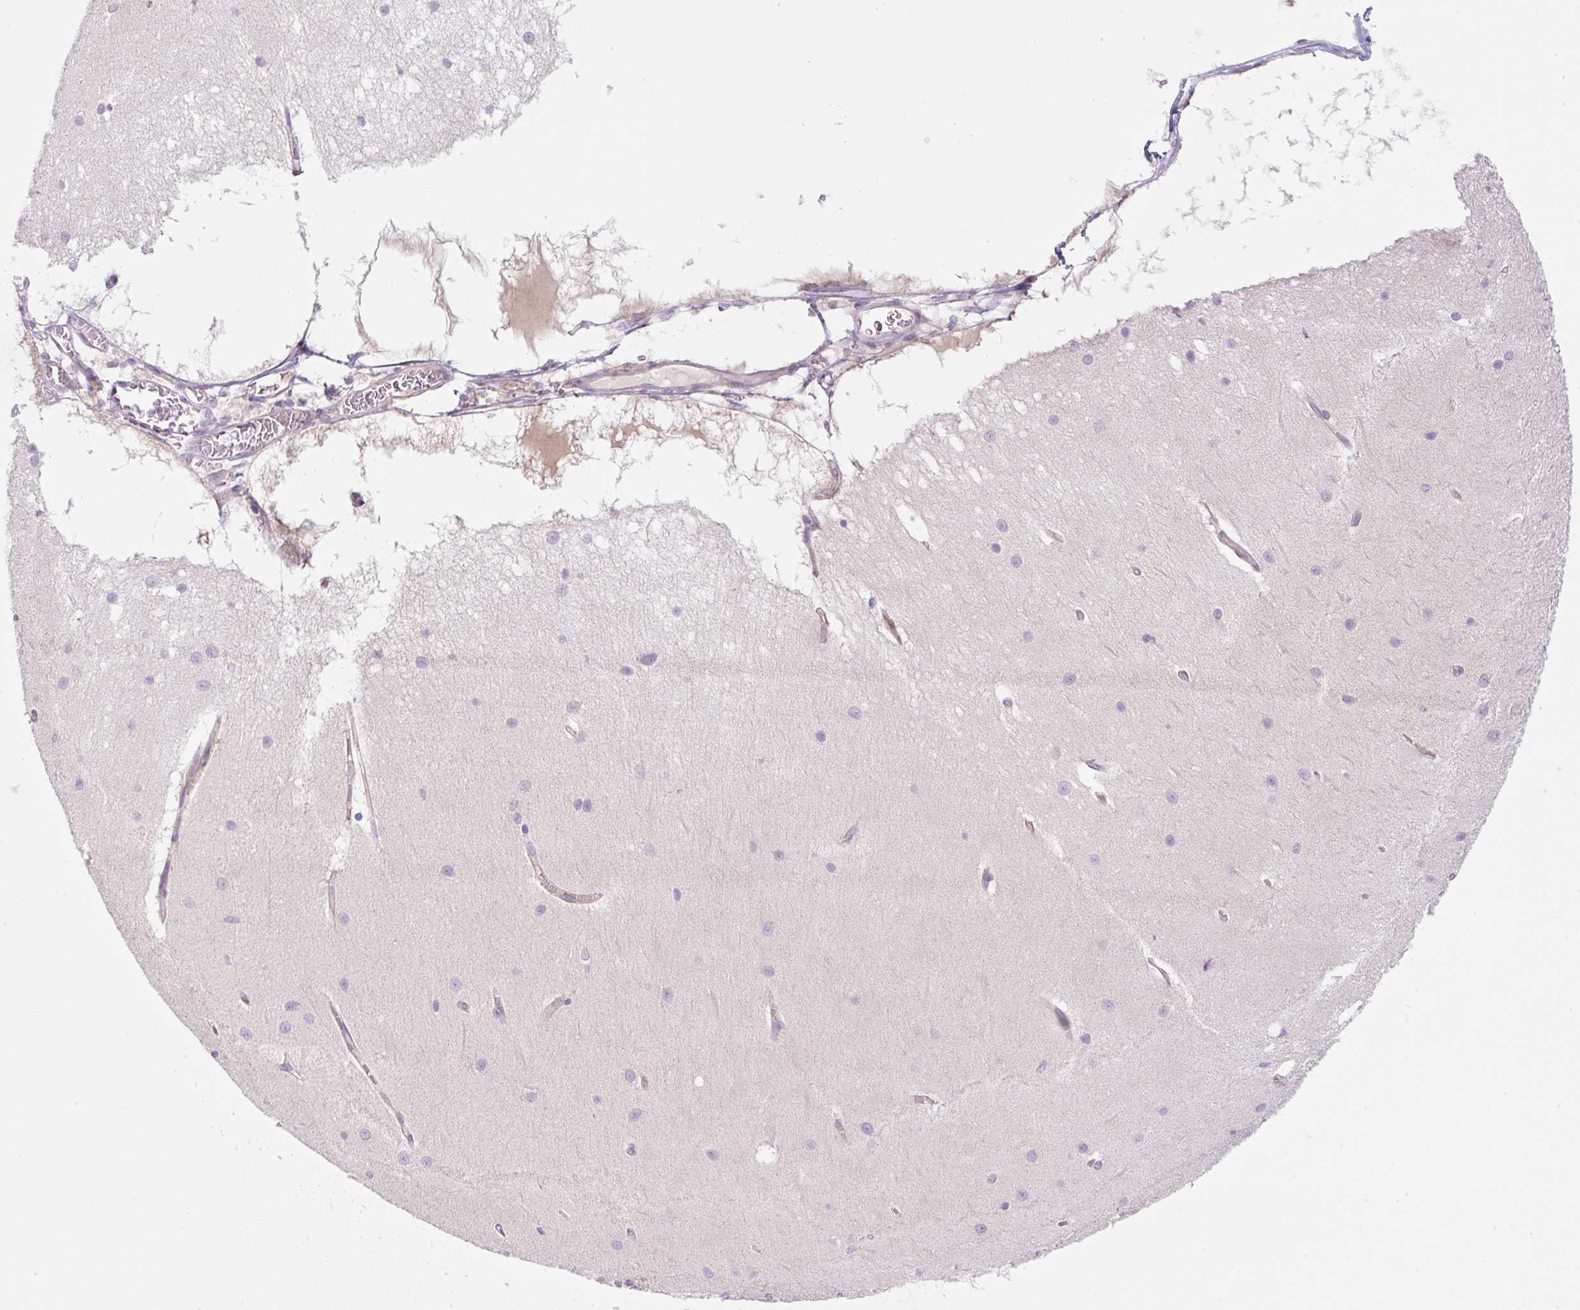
{"staining": {"intensity": "negative", "quantity": "none", "location": "none"}, "tissue": "cerebellum", "cell_type": "Cells in granular layer", "image_type": "normal", "snomed": [{"axis": "morphology", "description": "Normal tissue, NOS"}, {"axis": "topography", "description": "Cerebellum"}], "caption": "Immunohistochemistry (IHC) photomicrograph of normal cerebellum: human cerebellum stained with DAB exhibits no significant protein positivity in cells in granular layer.", "gene": "OMA1", "patient": {"sex": "female", "age": 54}}